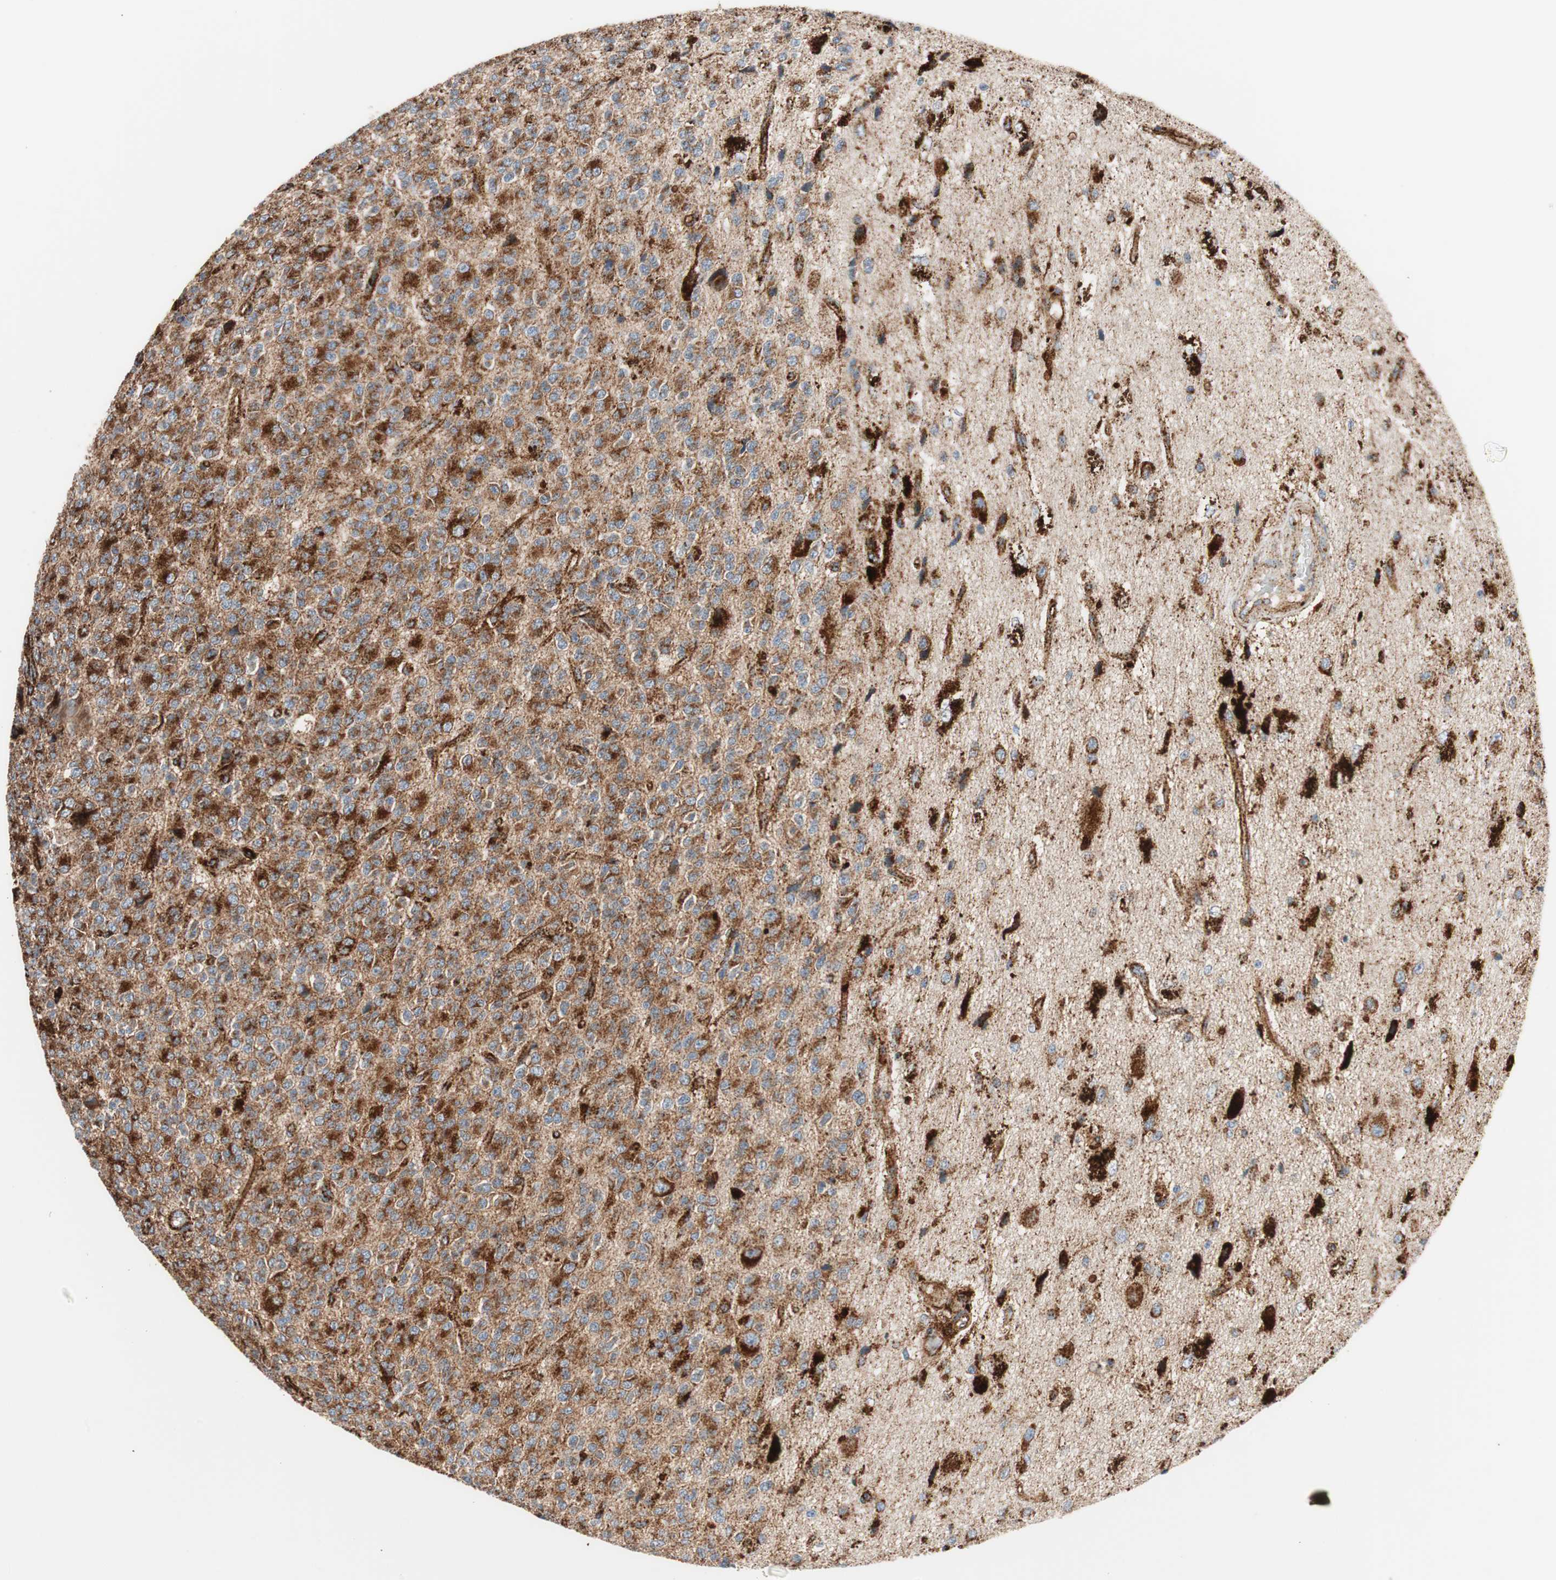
{"staining": {"intensity": "strong", "quantity": ">75%", "location": "cytoplasmic/membranous"}, "tissue": "glioma", "cell_type": "Tumor cells", "image_type": "cancer", "snomed": [{"axis": "morphology", "description": "Glioma, malignant, High grade"}, {"axis": "topography", "description": "pancreas cauda"}], "caption": "An immunohistochemistry histopathology image of neoplastic tissue is shown. Protein staining in brown labels strong cytoplasmic/membranous positivity in glioma within tumor cells. The protein is shown in brown color, while the nuclei are stained blue.", "gene": "LAMP1", "patient": {"sex": "male", "age": 60}}